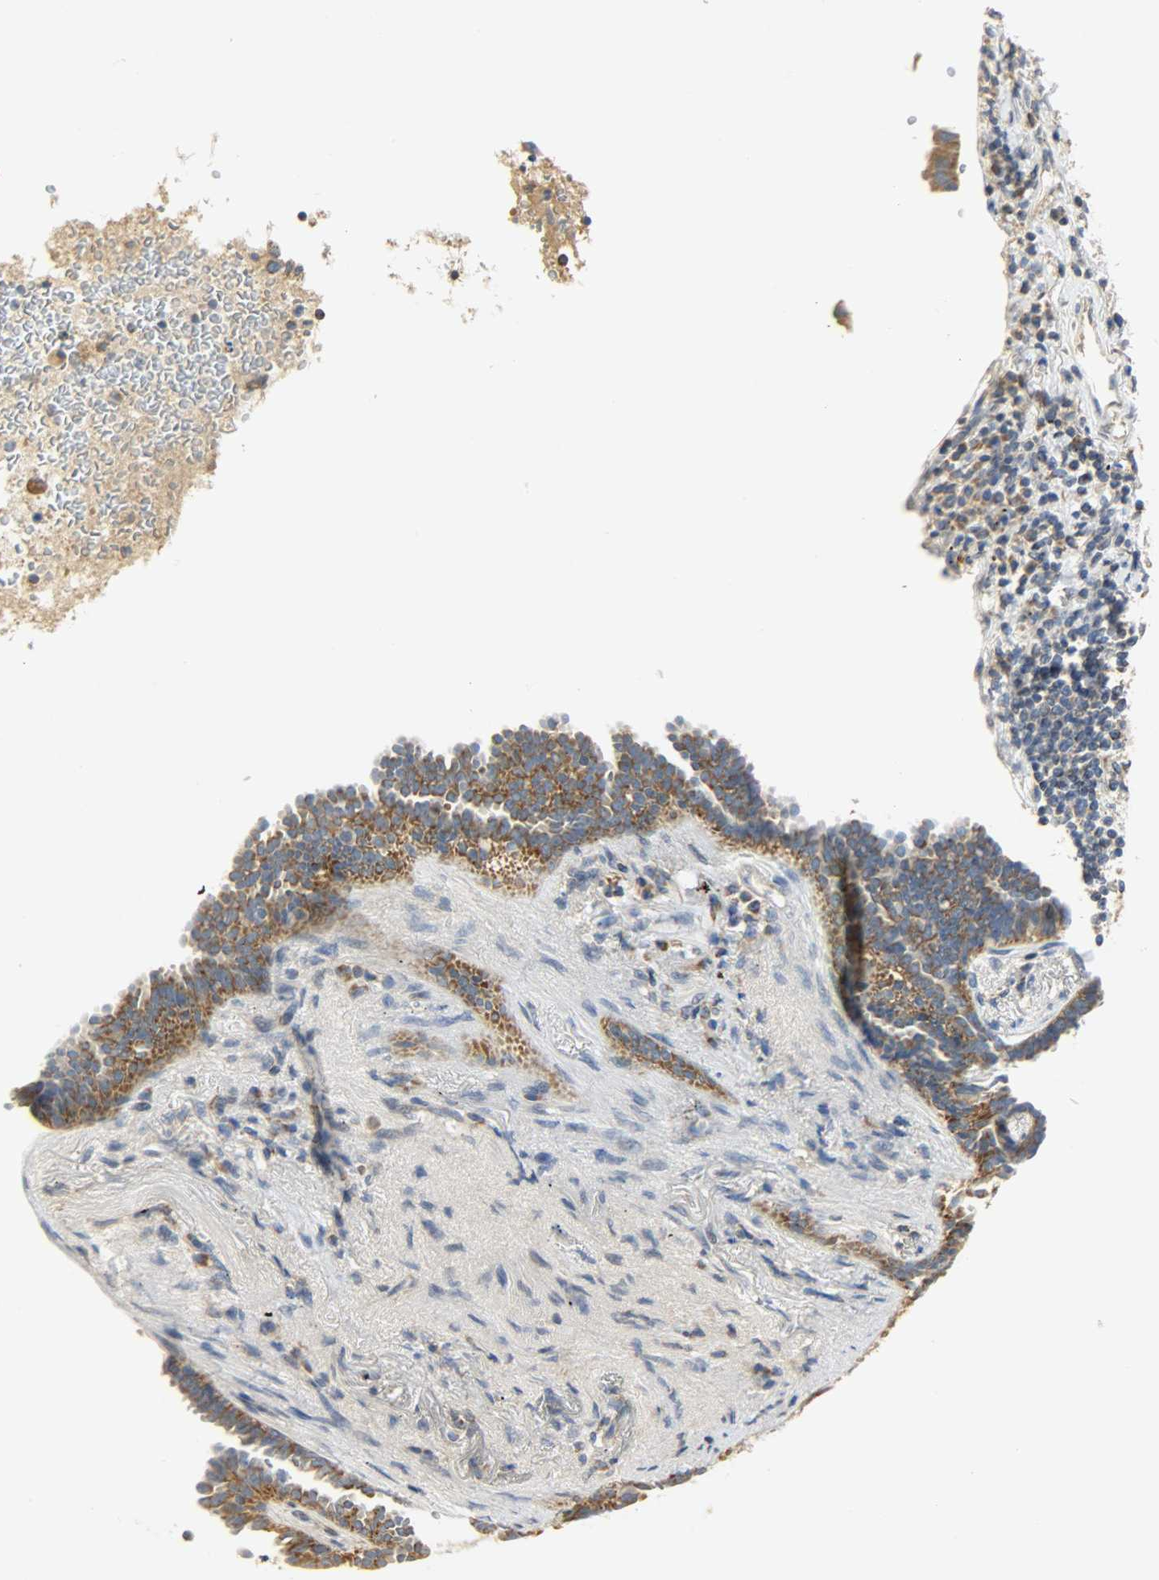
{"staining": {"intensity": "moderate", "quantity": ">75%", "location": "cytoplasmic/membranous"}, "tissue": "lung cancer", "cell_type": "Tumor cells", "image_type": "cancer", "snomed": [{"axis": "morphology", "description": "Adenocarcinoma, NOS"}, {"axis": "topography", "description": "Lung"}], "caption": "Lung adenocarcinoma stained with immunohistochemistry (IHC) exhibits moderate cytoplasmic/membranous staining in approximately >75% of tumor cells. The staining was performed using DAB (3,3'-diaminobenzidine), with brown indicating positive protein expression. Nuclei are stained blue with hematoxylin.", "gene": "NNT", "patient": {"sex": "female", "age": 64}}